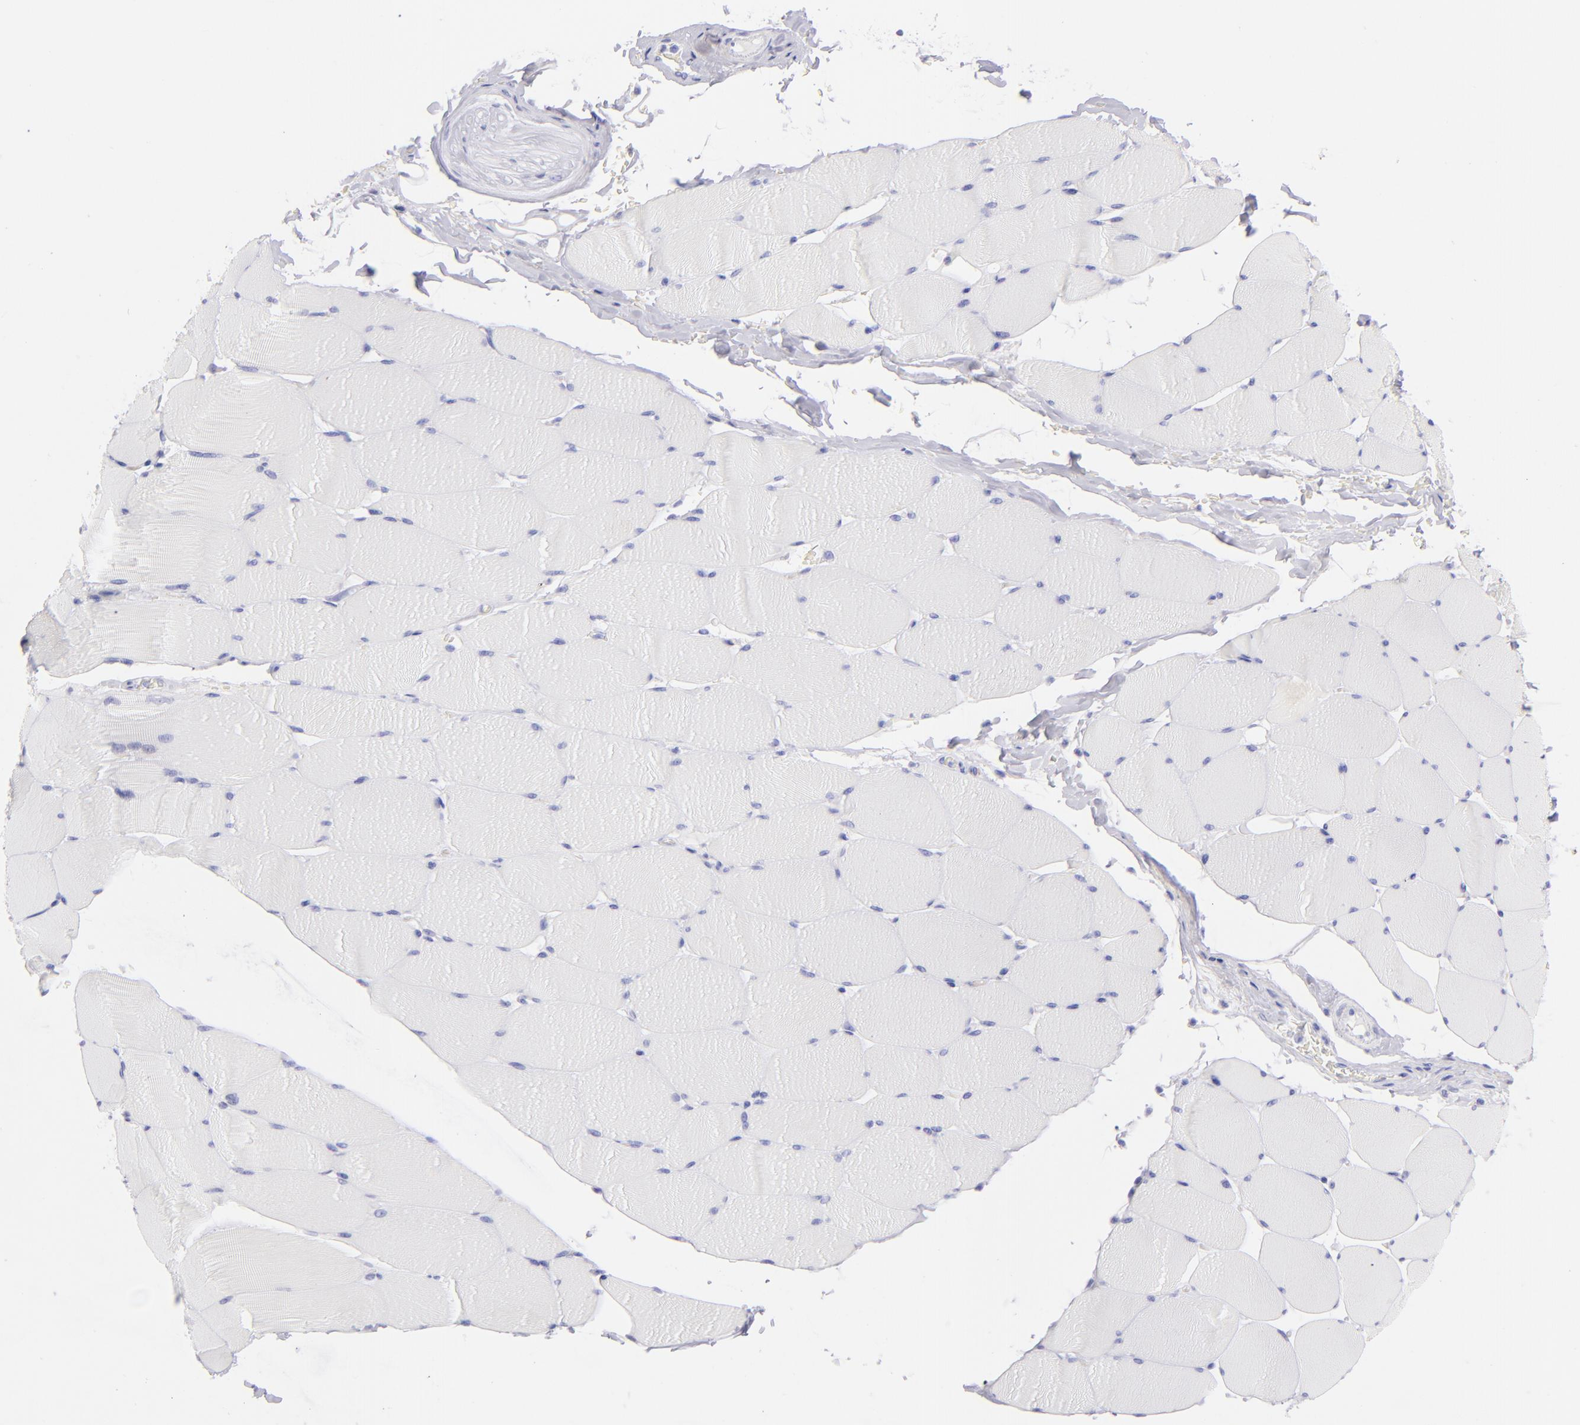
{"staining": {"intensity": "negative", "quantity": "none", "location": "none"}, "tissue": "skeletal muscle", "cell_type": "Myocytes", "image_type": "normal", "snomed": [{"axis": "morphology", "description": "Normal tissue, NOS"}, {"axis": "topography", "description": "Skeletal muscle"}], "caption": "Immunohistochemical staining of unremarkable human skeletal muscle displays no significant positivity in myocytes. The staining is performed using DAB (3,3'-diaminobenzidine) brown chromogen with nuclei counter-stained in using hematoxylin.", "gene": "CD72", "patient": {"sex": "male", "age": 62}}